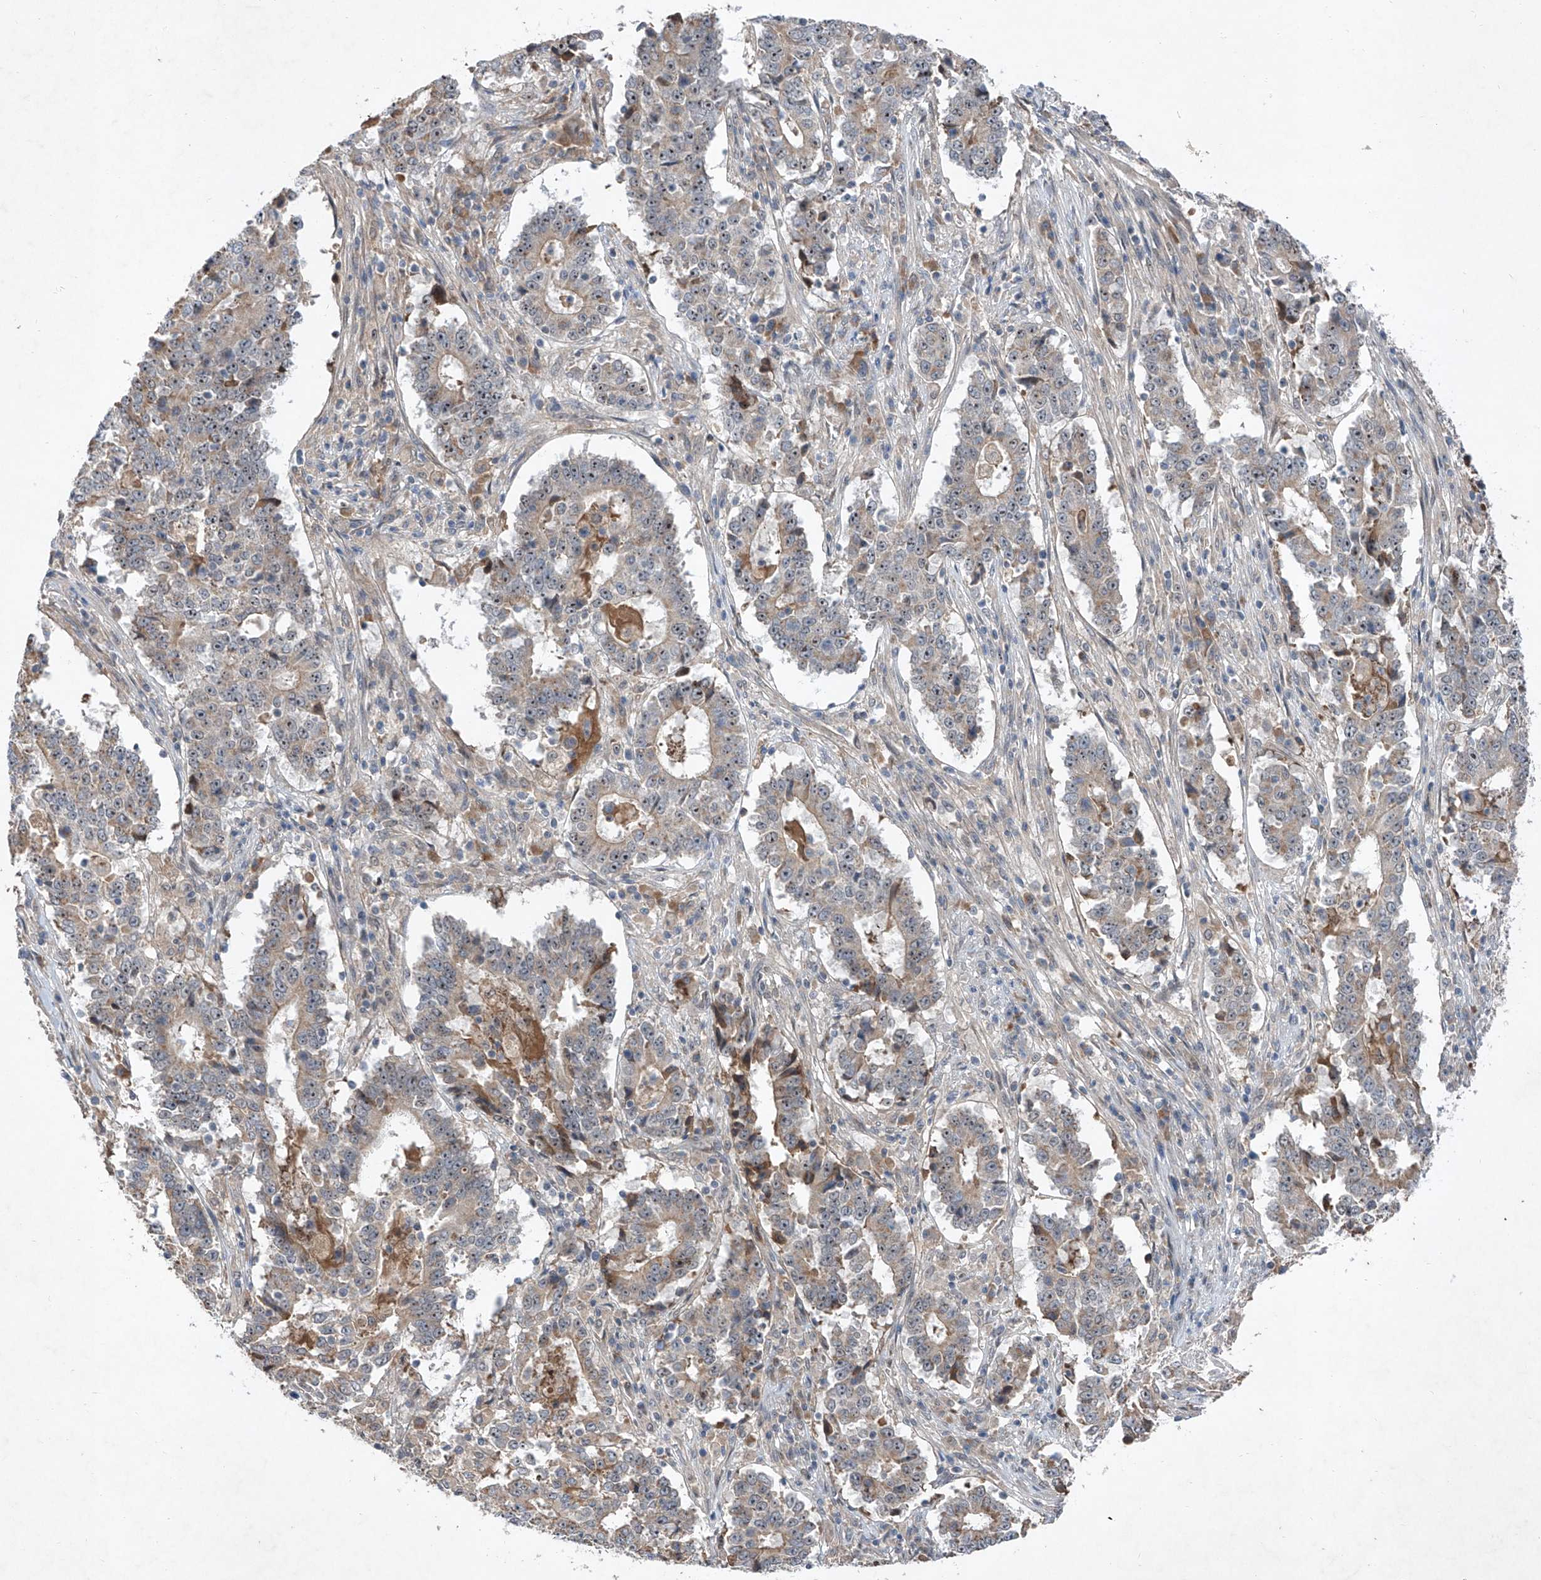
{"staining": {"intensity": "negative", "quantity": "none", "location": "none"}, "tissue": "stomach cancer", "cell_type": "Tumor cells", "image_type": "cancer", "snomed": [{"axis": "morphology", "description": "Adenocarcinoma, NOS"}, {"axis": "topography", "description": "Stomach"}], "caption": "This is an immunohistochemistry image of human stomach adenocarcinoma. There is no expression in tumor cells.", "gene": "FAM135A", "patient": {"sex": "male", "age": 59}}